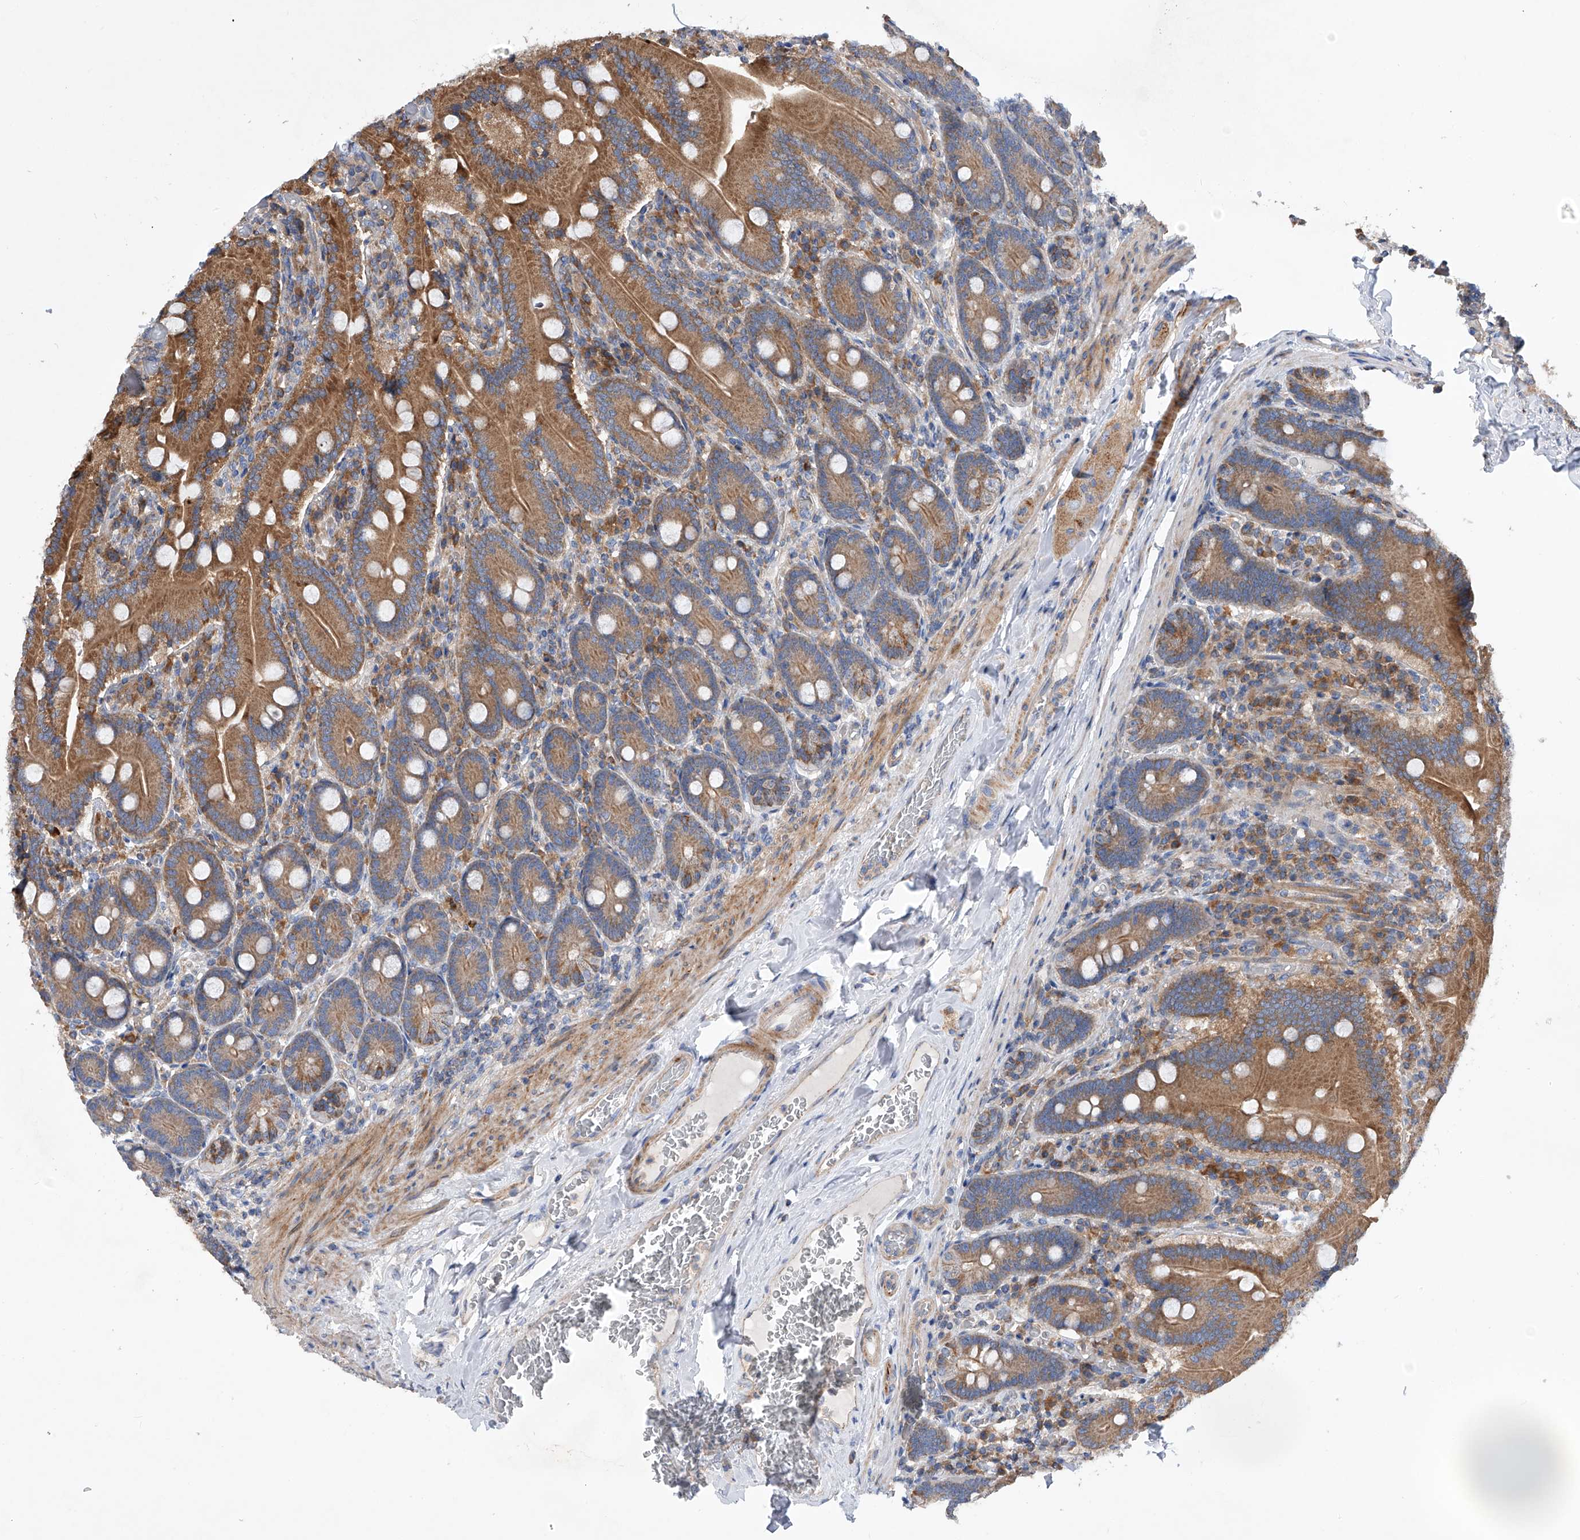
{"staining": {"intensity": "moderate", "quantity": ">75%", "location": "cytoplasmic/membranous"}, "tissue": "duodenum", "cell_type": "Glandular cells", "image_type": "normal", "snomed": [{"axis": "morphology", "description": "Normal tissue, NOS"}, {"axis": "topography", "description": "Duodenum"}], "caption": "Duodenum was stained to show a protein in brown. There is medium levels of moderate cytoplasmic/membranous positivity in about >75% of glandular cells. (Brightfield microscopy of DAB IHC at high magnification).", "gene": "MLYCD", "patient": {"sex": "female", "age": 62}}